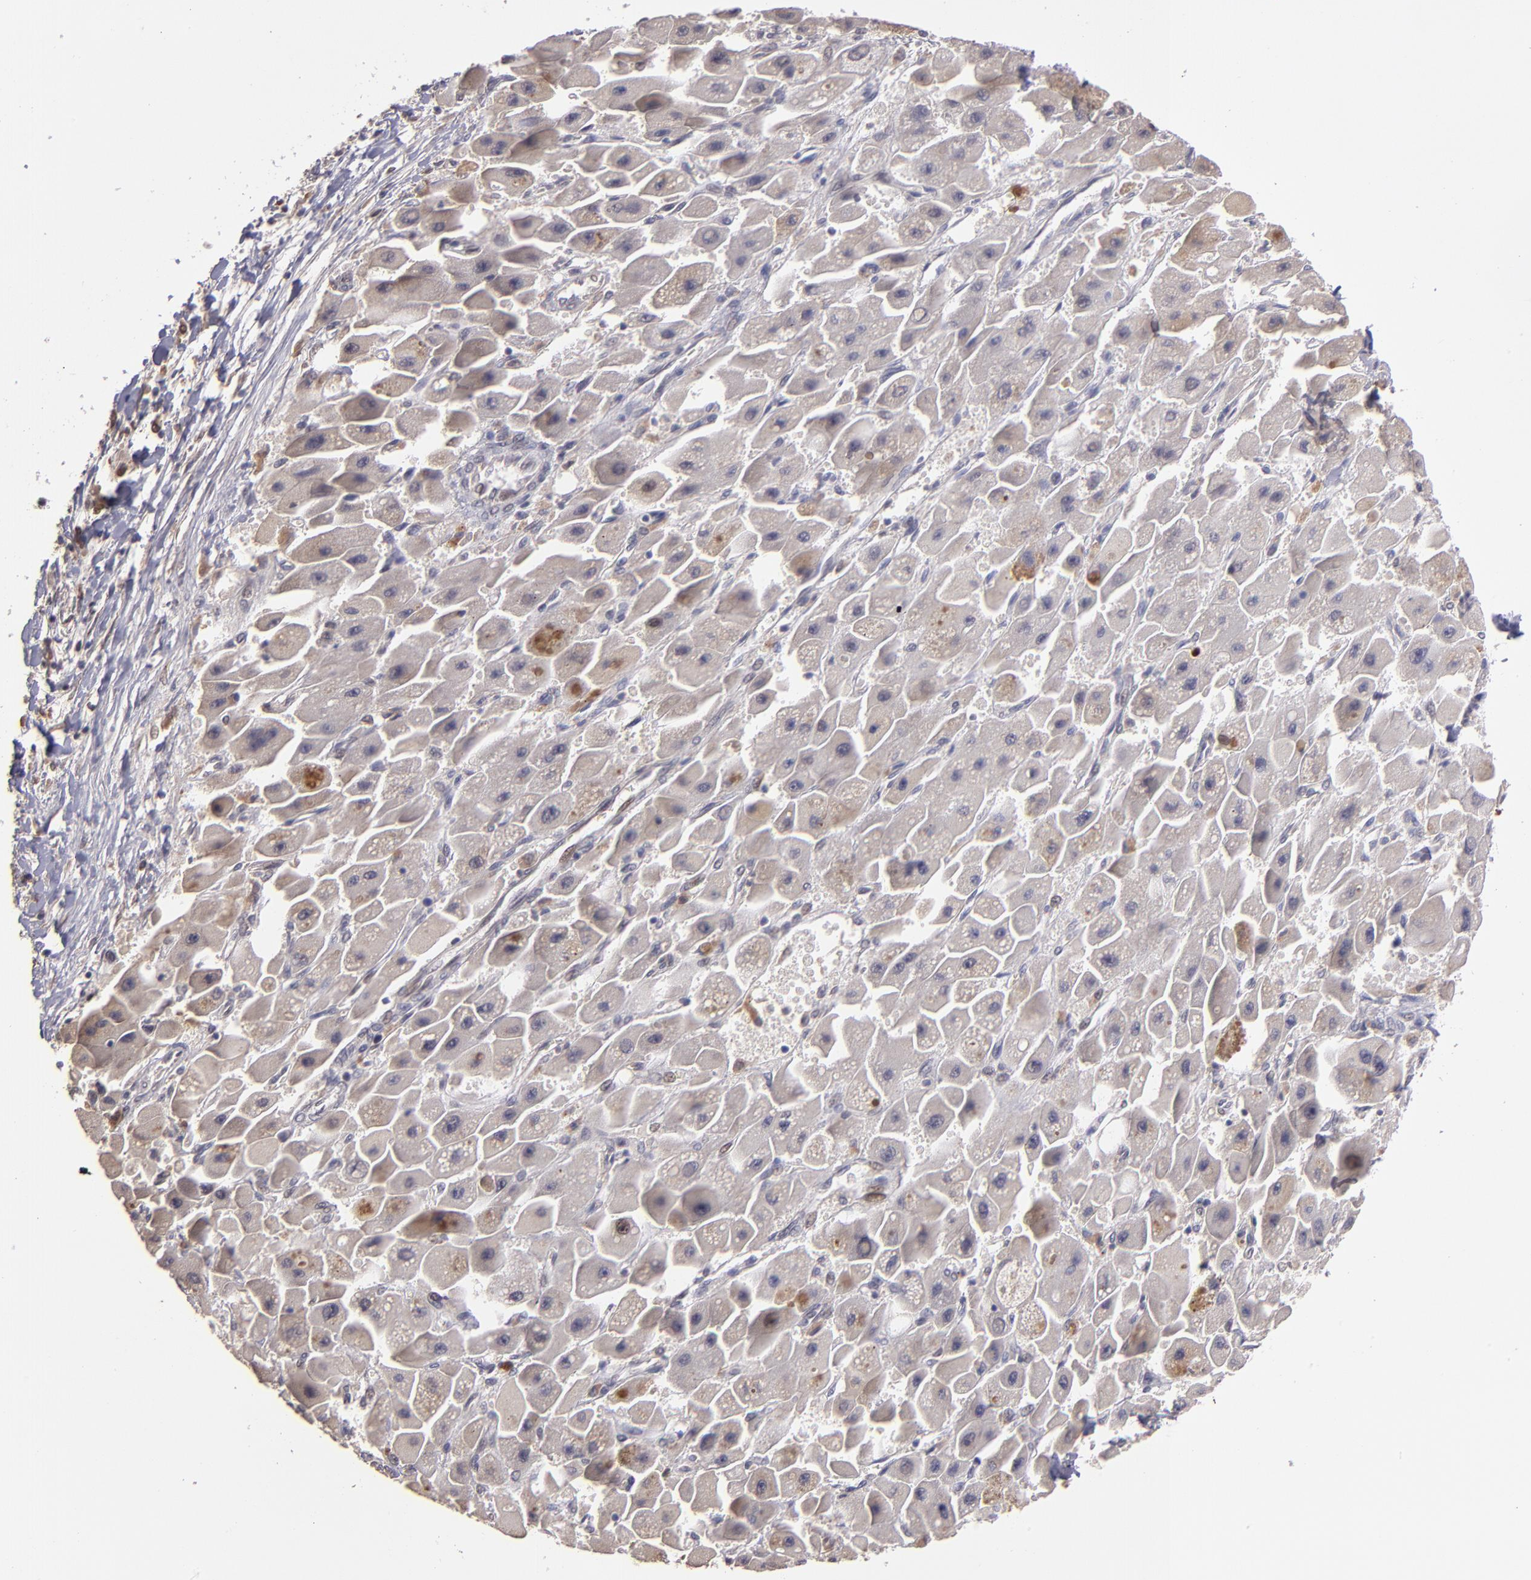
{"staining": {"intensity": "weak", "quantity": "25%-75%", "location": "cytoplasmic/membranous"}, "tissue": "liver cancer", "cell_type": "Tumor cells", "image_type": "cancer", "snomed": [{"axis": "morphology", "description": "Carcinoma, Hepatocellular, NOS"}, {"axis": "topography", "description": "Liver"}], "caption": "Liver cancer (hepatocellular carcinoma) was stained to show a protein in brown. There is low levels of weak cytoplasmic/membranous positivity in about 25%-75% of tumor cells. The staining was performed using DAB, with brown indicating positive protein expression. Nuclei are stained blue with hematoxylin.", "gene": "ABHD12B", "patient": {"sex": "male", "age": 24}}